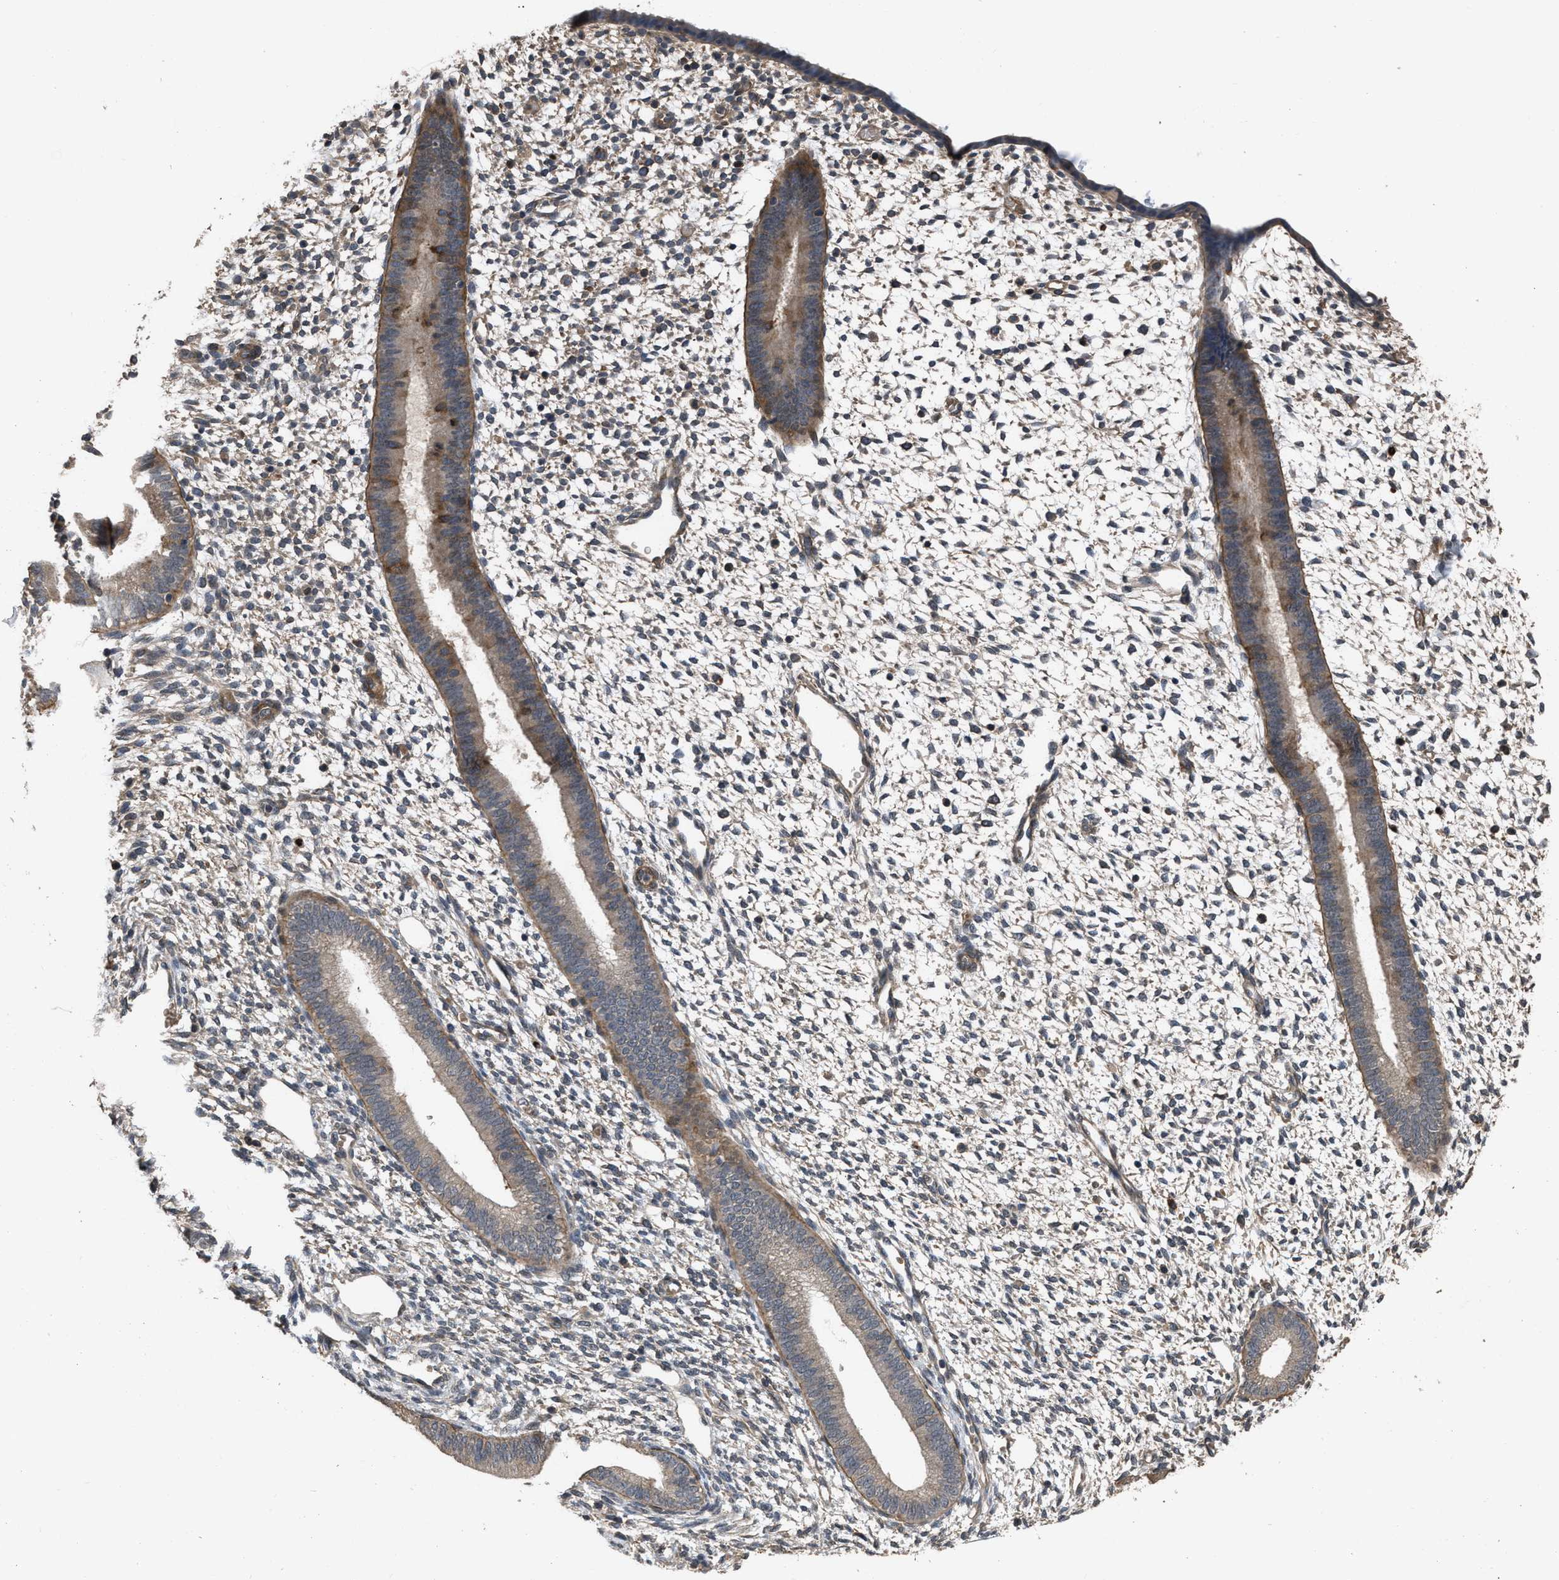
{"staining": {"intensity": "weak", "quantity": "<25%", "location": "cytoplasmic/membranous"}, "tissue": "endometrium", "cell_type": "Cells in endometrial stroma", "image_type": "normal", "snomed": [{"axis": "morphology", "description": "Normal tissue, NOS"}, {"axis": "topography", "description": "Endometrium"}], "caption": "A high-resolution photomicrograph shows immunohistochemistry (IHC) staining of normal endometrium, which shows no significant positivity in cells in endometrial stroma.", "gene": "UTRN", "patient": {"sex": "female", "age": 46}}